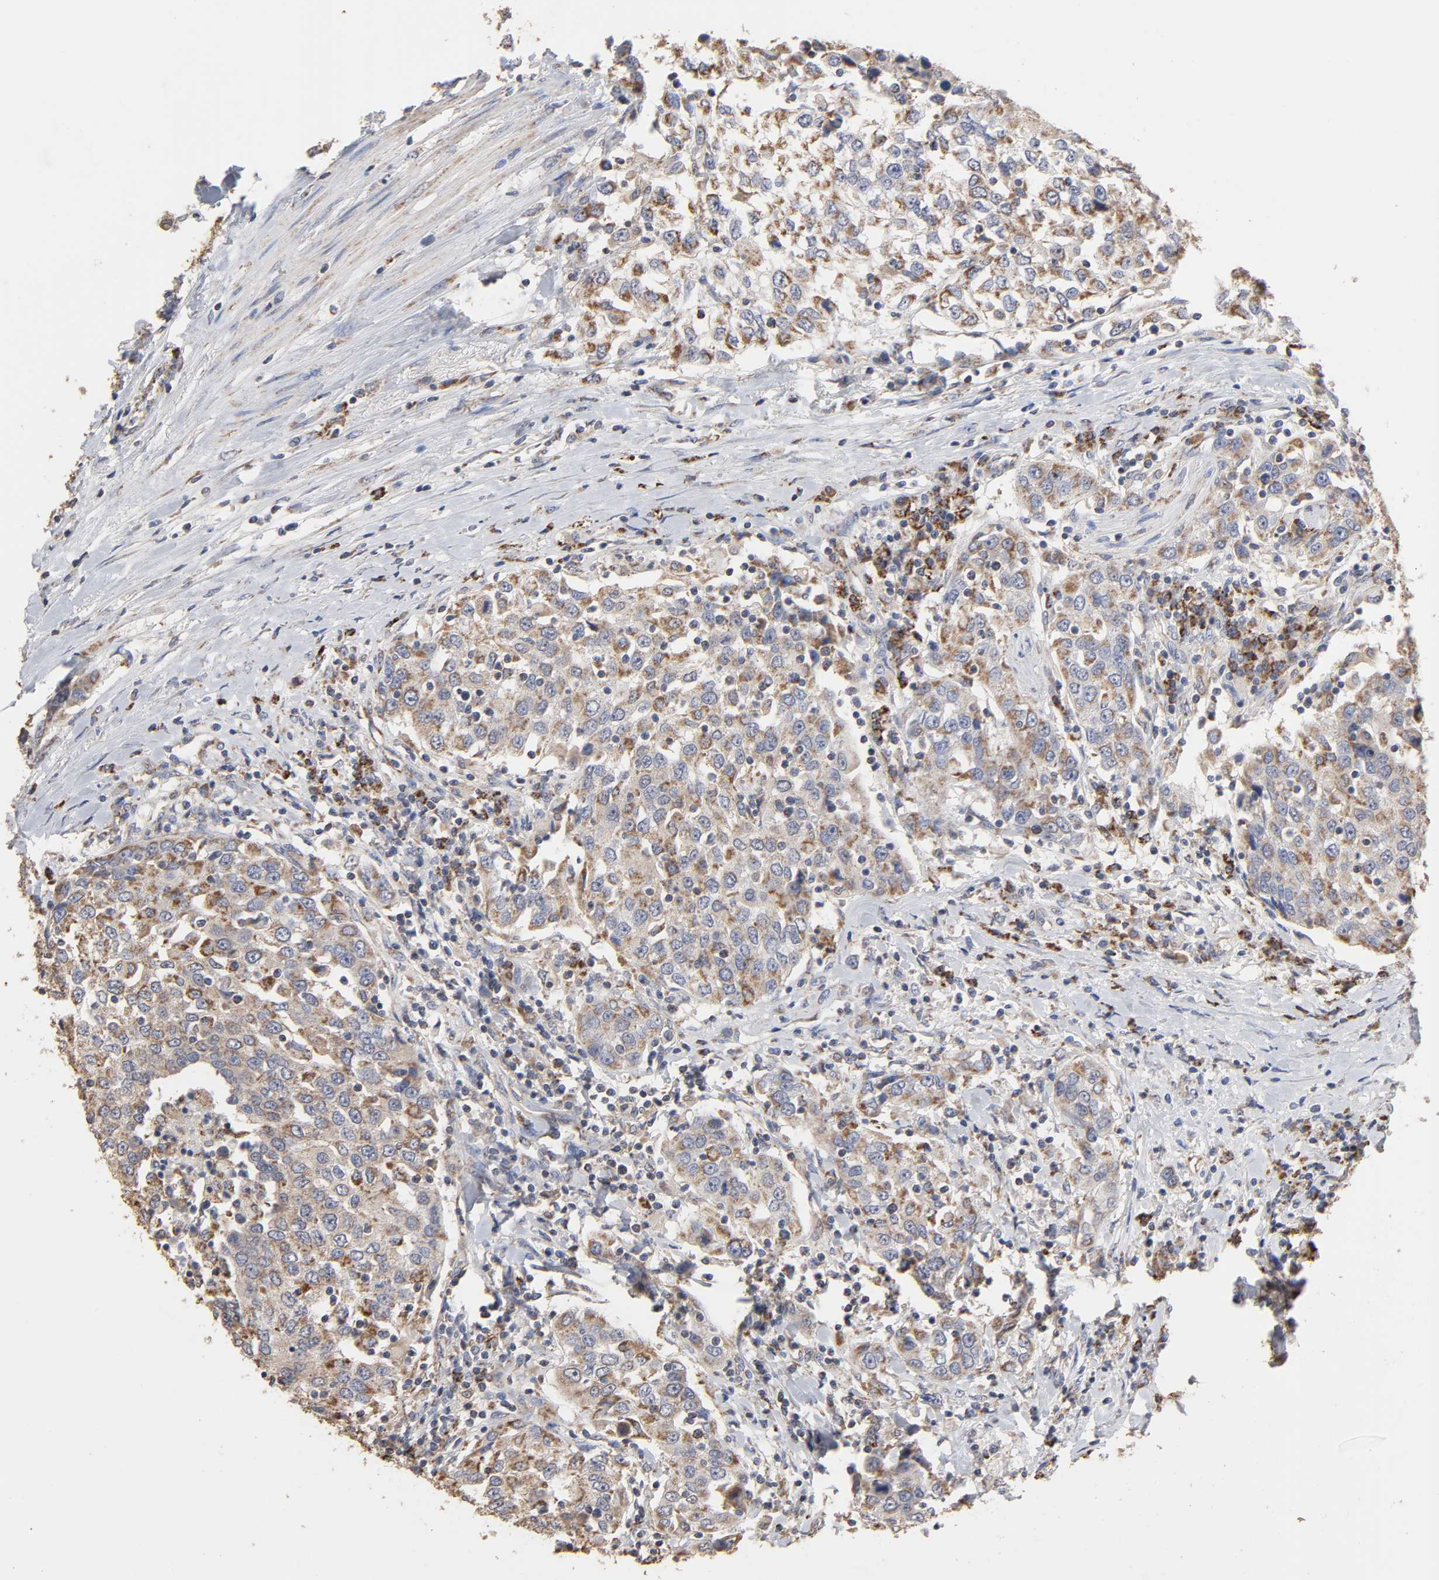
{"staining": {"intensity": "weak", "quantity": ">75%", "location": "cytoplasmic/membranous"}, "tissue": "urothelial cancer", "cell_type": "Tumor cells", "image_type": "cancer", "snomed": [{"axis": "morphology", "description": "Urothelial carcinoma, High grade"}, {"axis": "topography", "description": "Urinary bladder"}], "caption": "This histopathology image reveals immunohistochemistry staining of human urothelial carcinoma (high-grade), with low weak cytoplasmic/membranous positivity in about >75% of tumor cells.", "gene": "CYCS", "patient": {"sex": "female", "age": 80}}